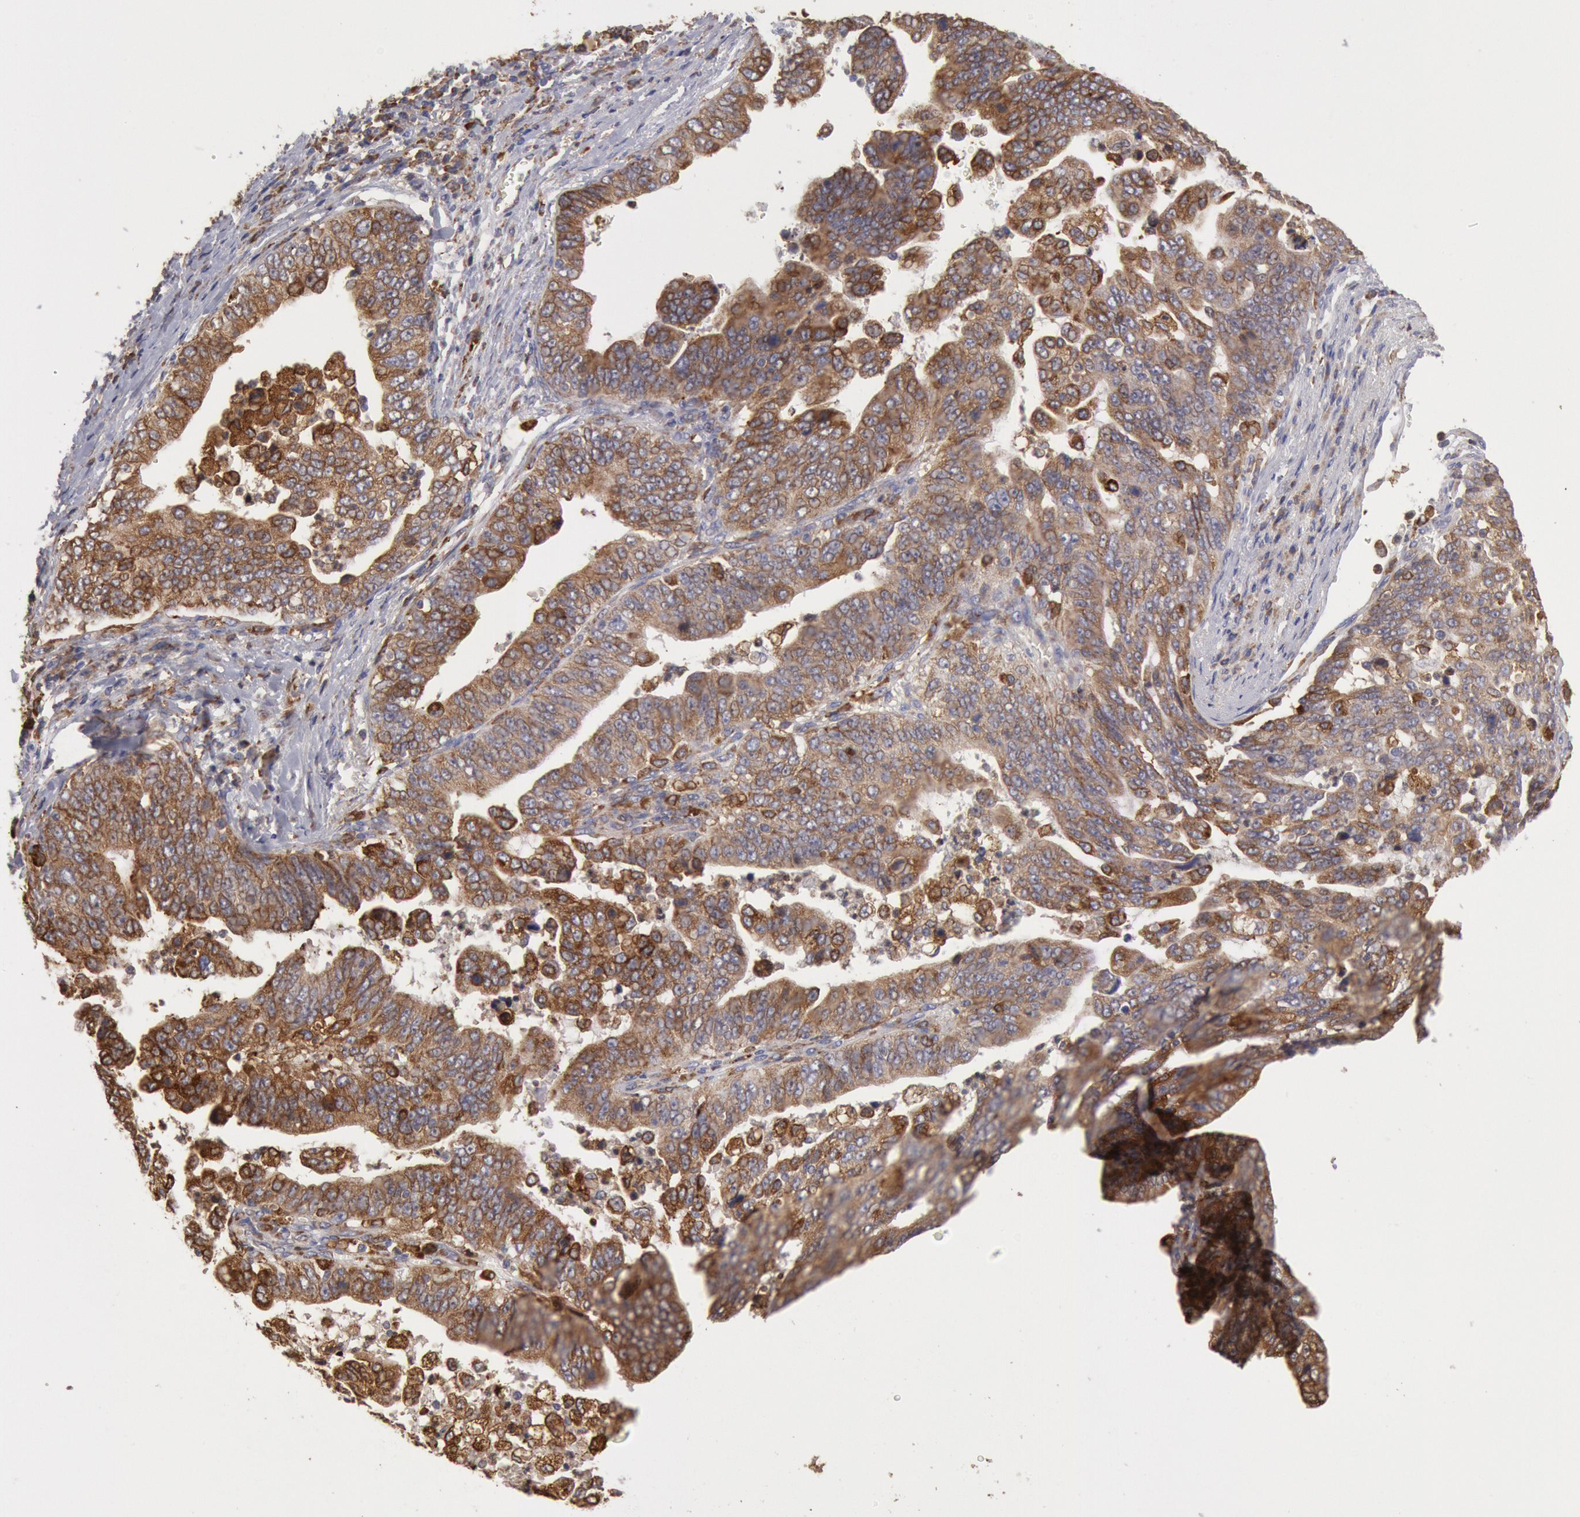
{"staining": {"intensity": "moderate", "quantity": ">75%", "location": "cytoplasmic/membranous"}, "tissue": "stomach cancer", "cell_type": "Tumor cells", "image_type": "cancer", "snomed": [{"axis": "morphology", "description": "Adenocarcinoma, NOS"}, {"axis": "topography", "description": "Stomach, upper"}], "caption": "Human stomach cancer (adenocarcinoma) stained with a brown dye exhibits moderate cytoplasmic/membranous positive positivity in approximately >75% of tumor cells.", "gene": "ERP44", "patient": {"sex": "female", "age": 50}}